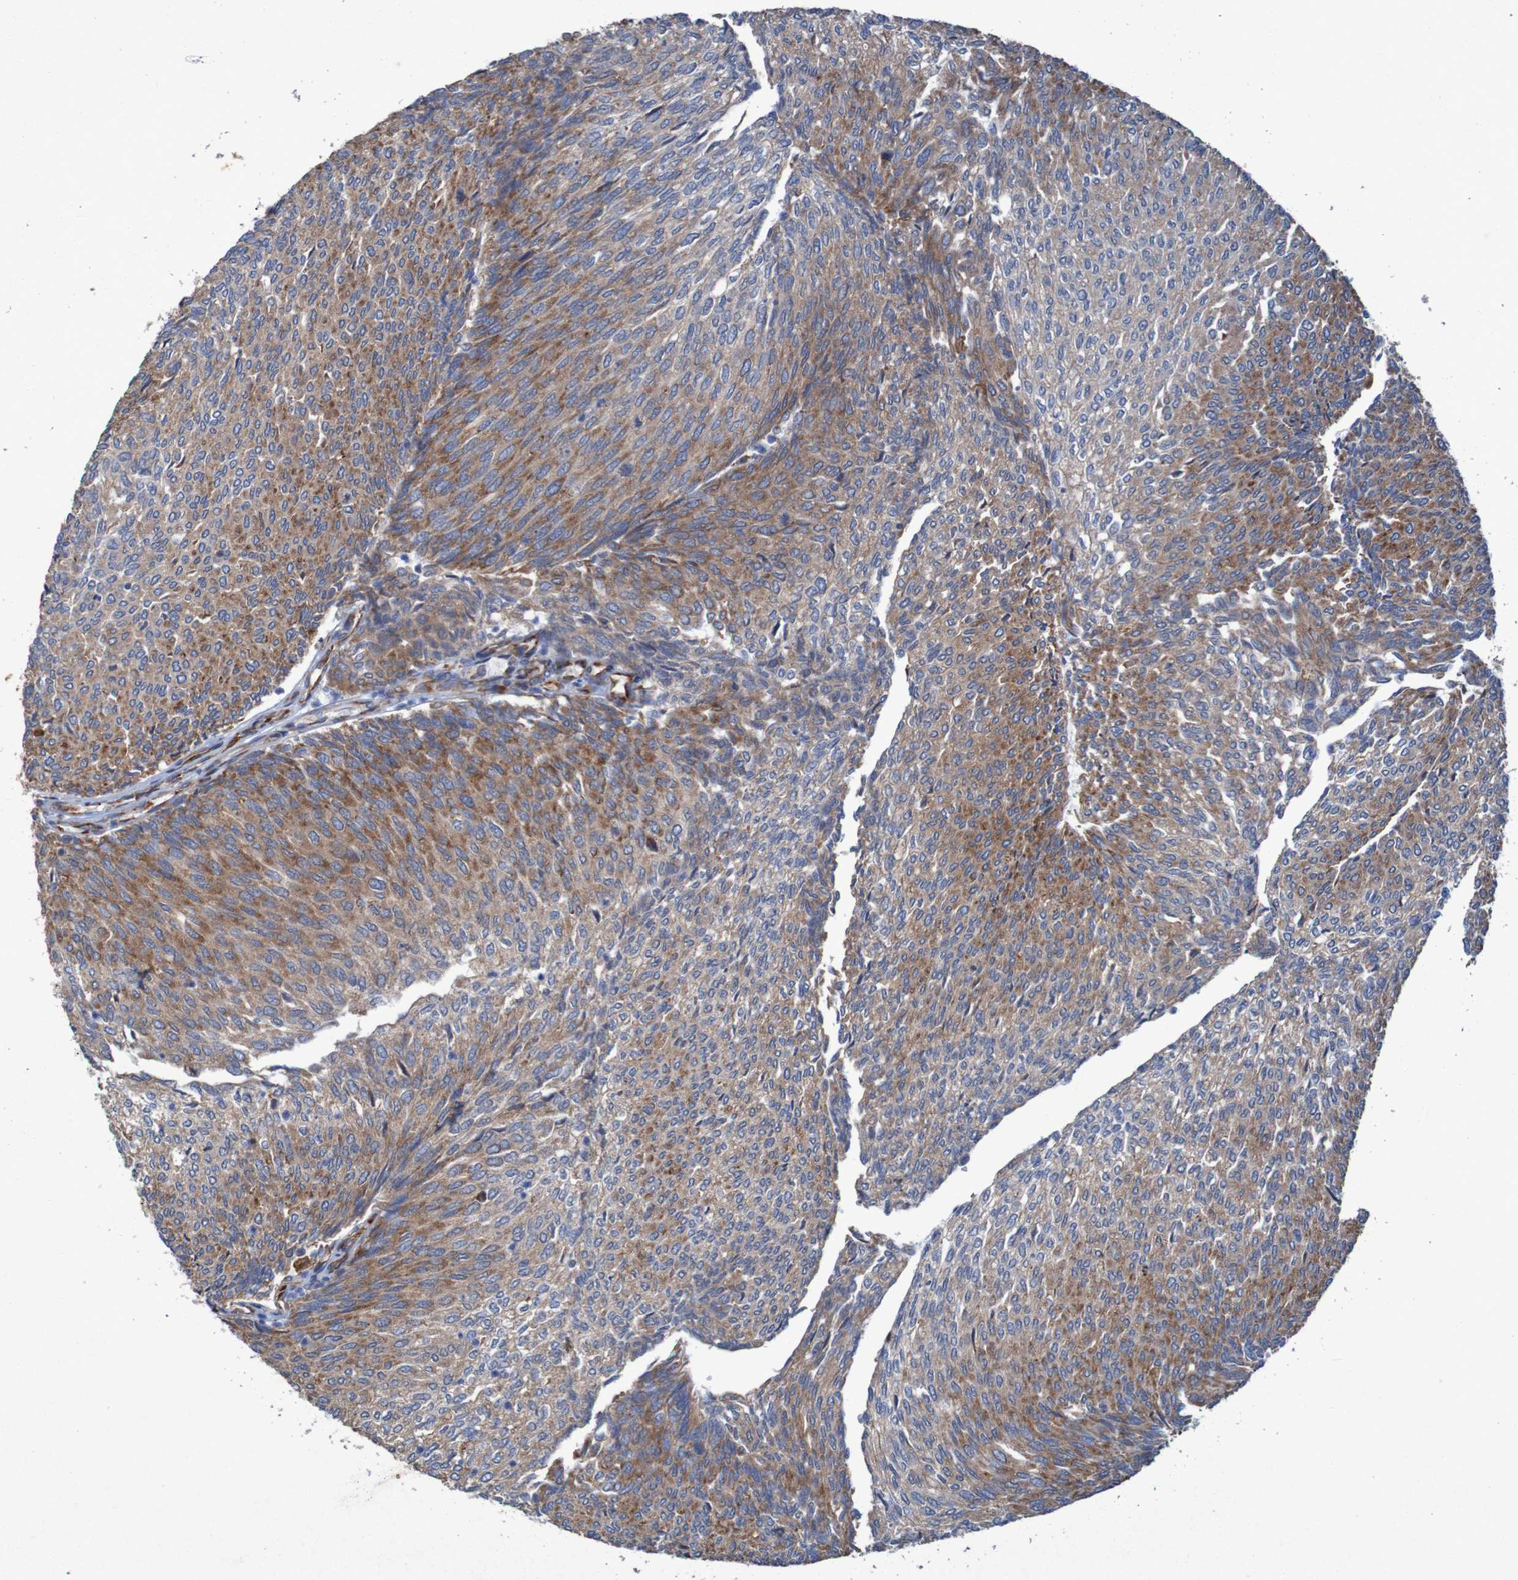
{"staining": {"intensity": "moderate", "quantity": ">75%", "location": "cytoplasmic/membranous"}, "tissue": "urothelial cancer", "cell_type": "Tumor cells", "image_type": "cancer", "snomed": [{"axis": "morphology", "description": "Urothelial carcinoma, Low grade"}, {"axis": "topography", "description": "Urinary bladder"}], "caption": "Tumor cells demonstrate medium levels of moderate cytoplasmic/membranous expression in about >75% of cells in urothelial cancer.", "gene": "RPL10", "patient": {"sex": "female", "age": 79}}